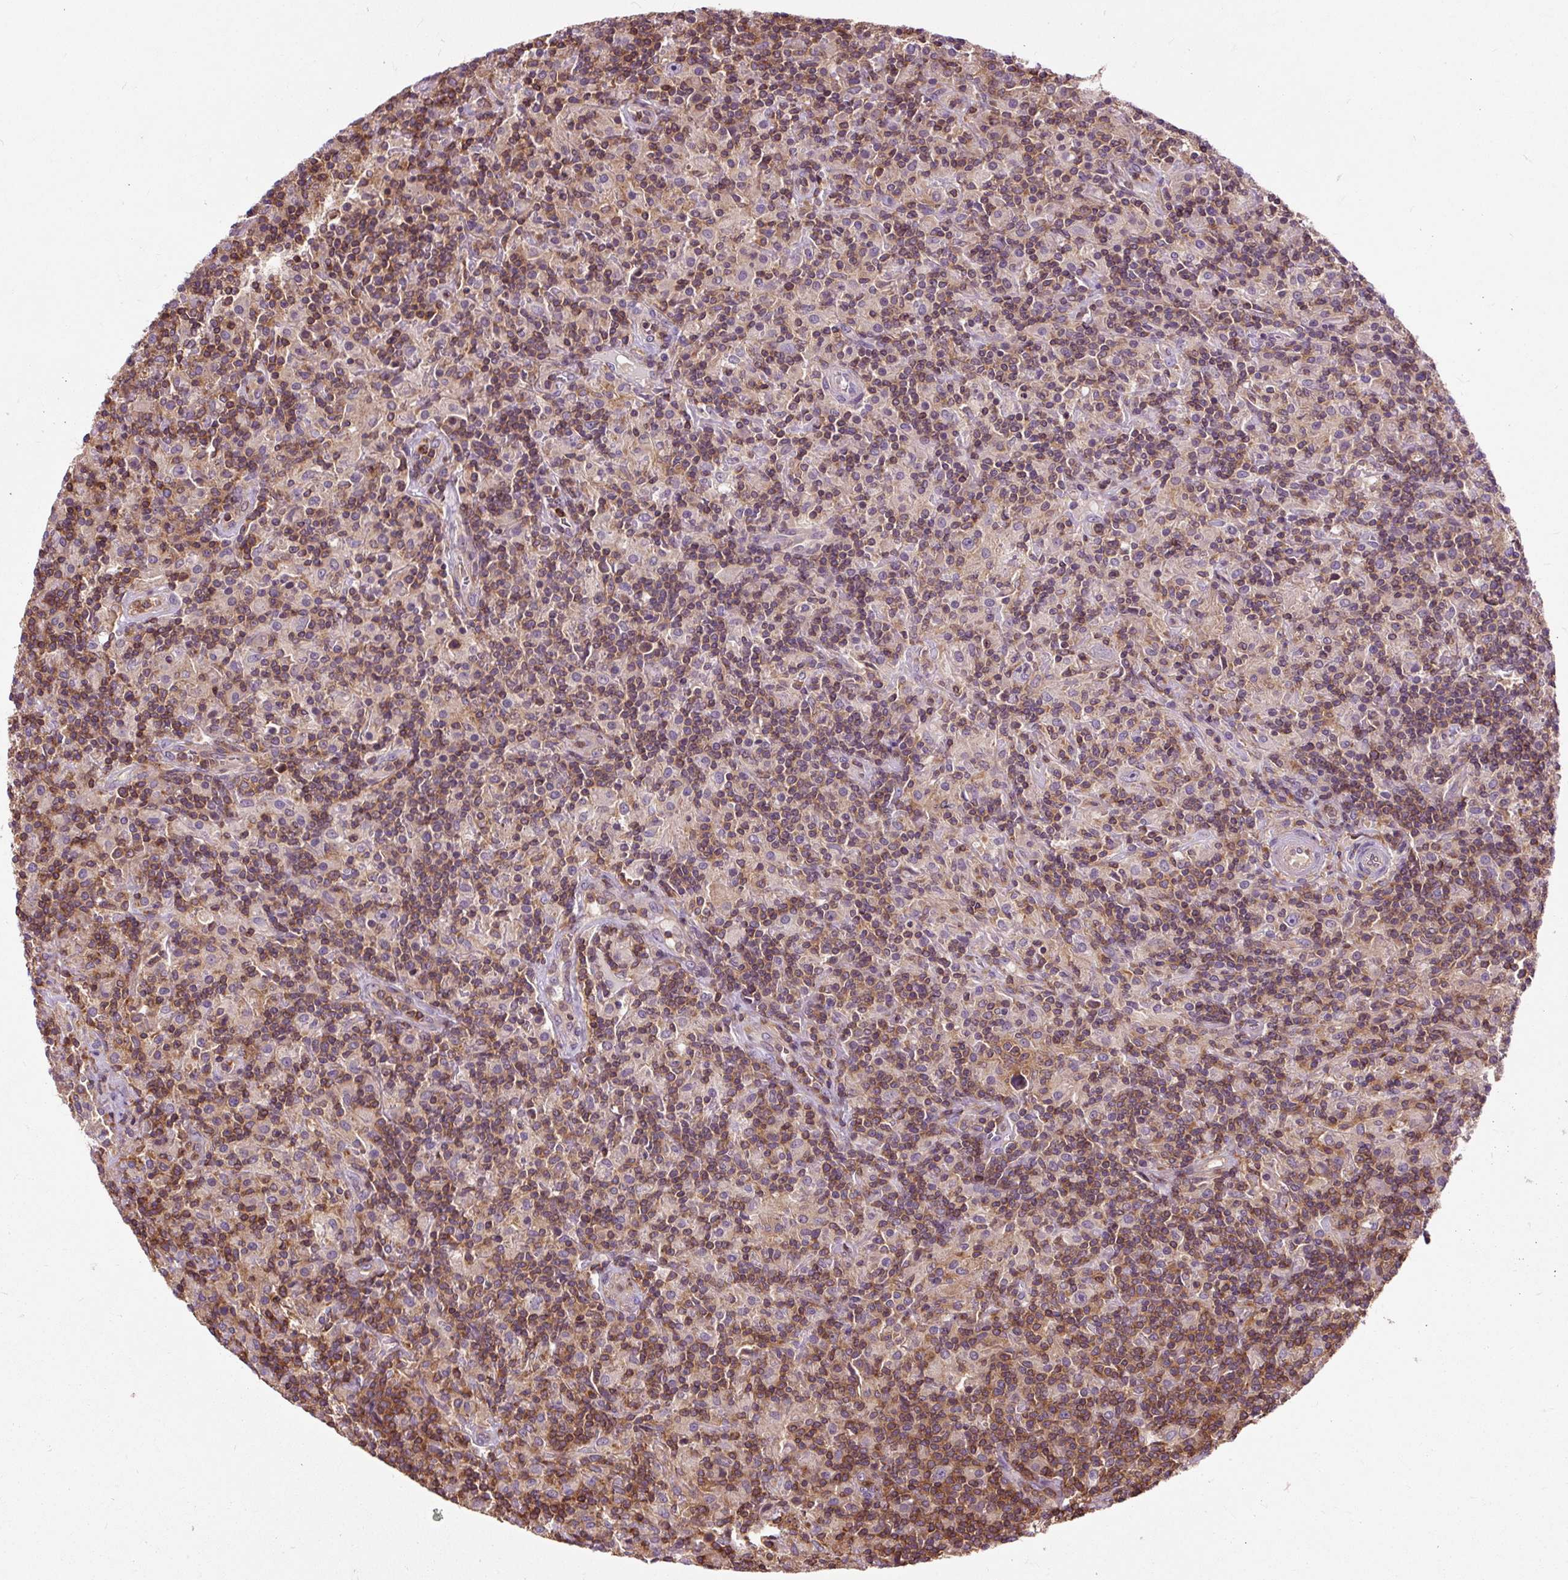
{"staining": {"intensity": "negative", "quantity": "none", "location": "none"}, "tissue": "lymphoma", "cell_type": "Tumor cells", "image_type": "cancer", "snomed": [{"axis": "morphology", "description": "Hodgkin's disease, NOS"}, {"axis": "topography", "description": "Lymph node"}], "caption": "This is a histopathology image of immunohistochemistry (IHC) staining of Hodgkin's disease, which shows no expression in tumor cells.", "gene": "CISD3", "patient": {"sex": "male", "age": 70}}